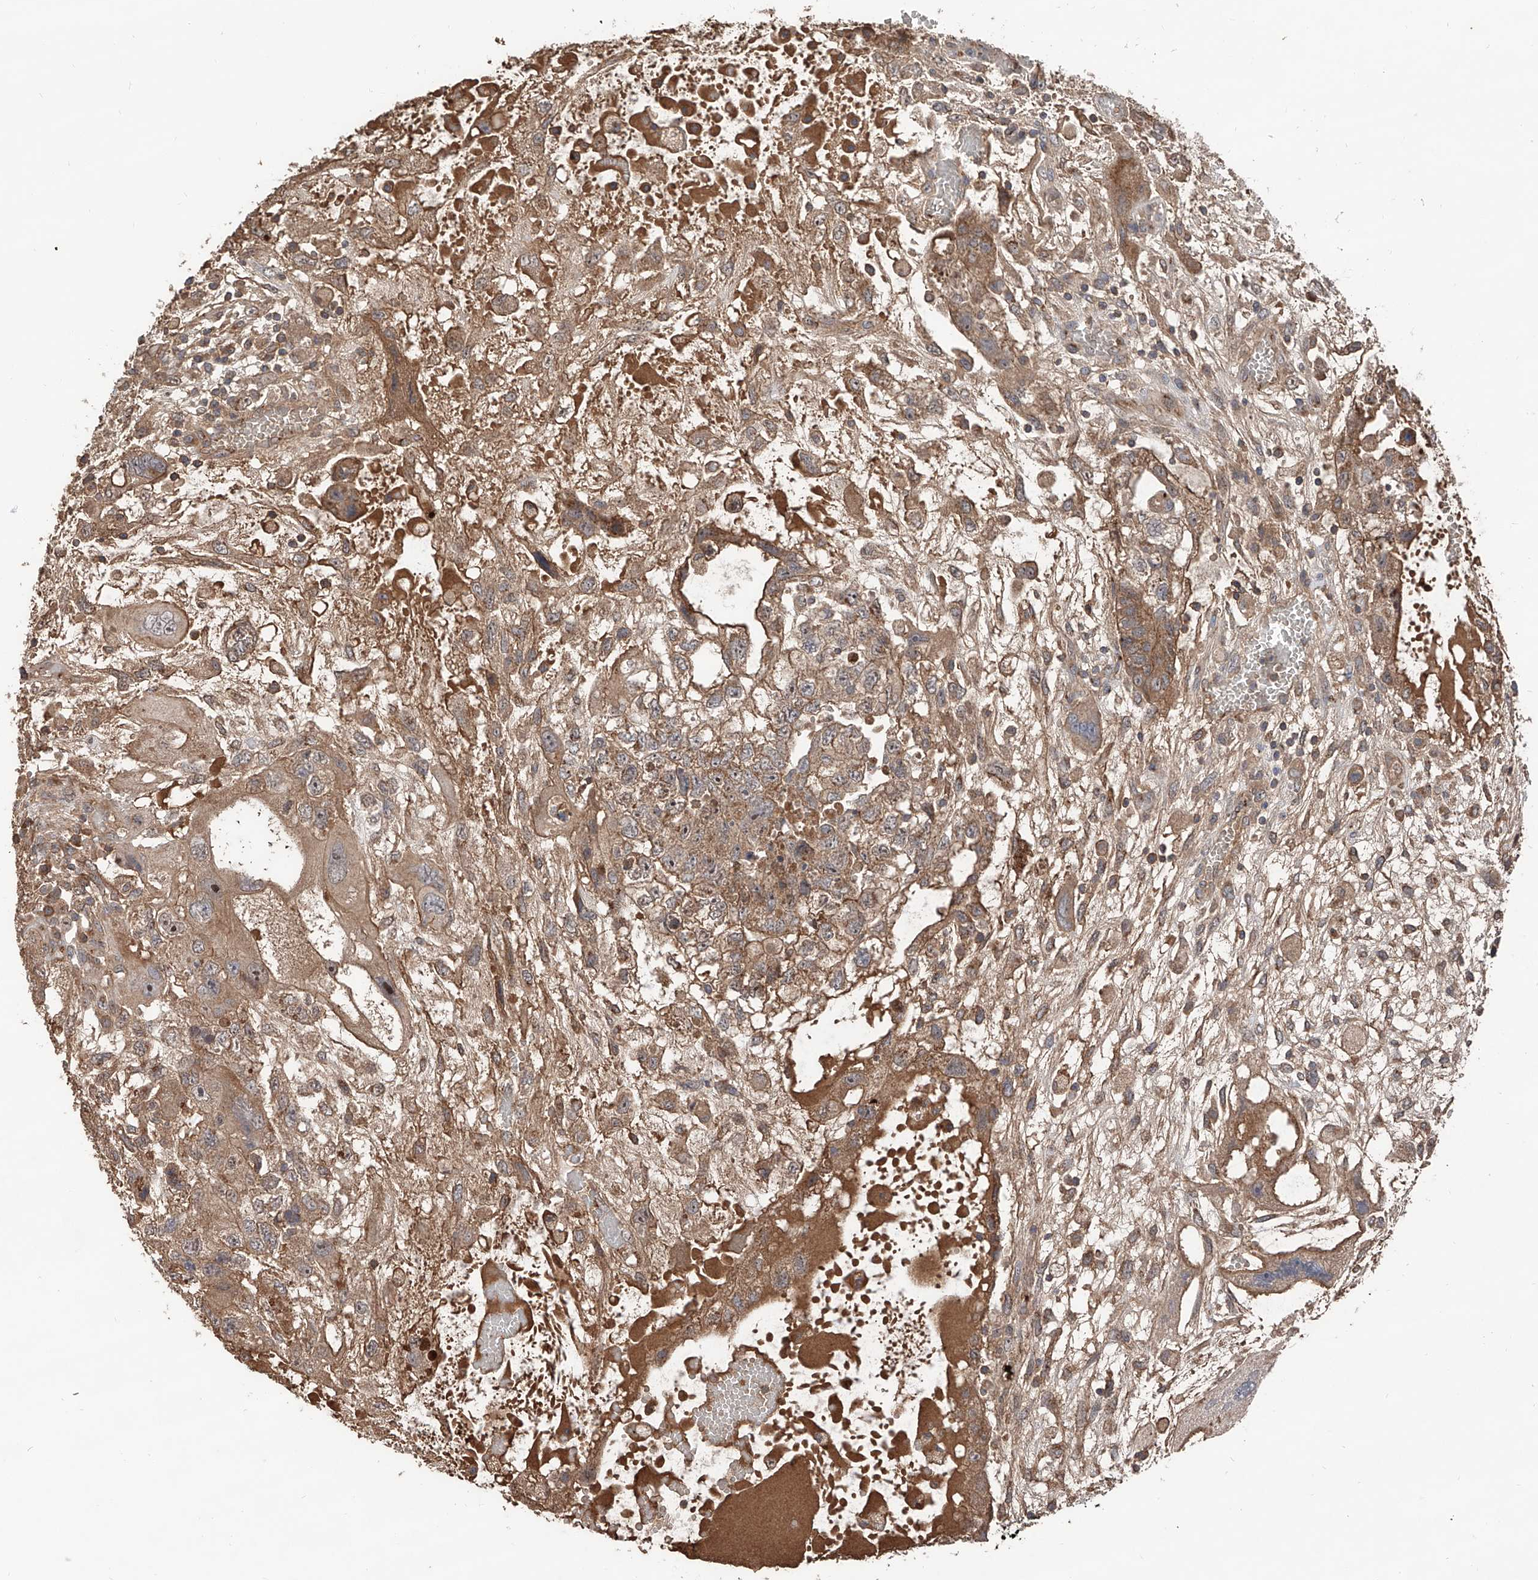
{"staining": {"intensity": "moderate", "quantity": ">75%", "location": "cytoplasmic/membranous"}, "tissue": "testis cancer", "cell_type": "Tumor cells", "image_type": "cancer", "snomed": [{"axis": "morphology", "description": "Carcinoma, Embryonal, NOS"}, {"axis": "topography", "description": "Testis"}], "caption": "IHC of human embryonal carcinoma (testis) exhibits medium levels of moderate cytoplasmic/membranous expression in approximately >75% of tumor cells.", "gene": "EDN1", "patient": {"sex": "male", "age": 36}}